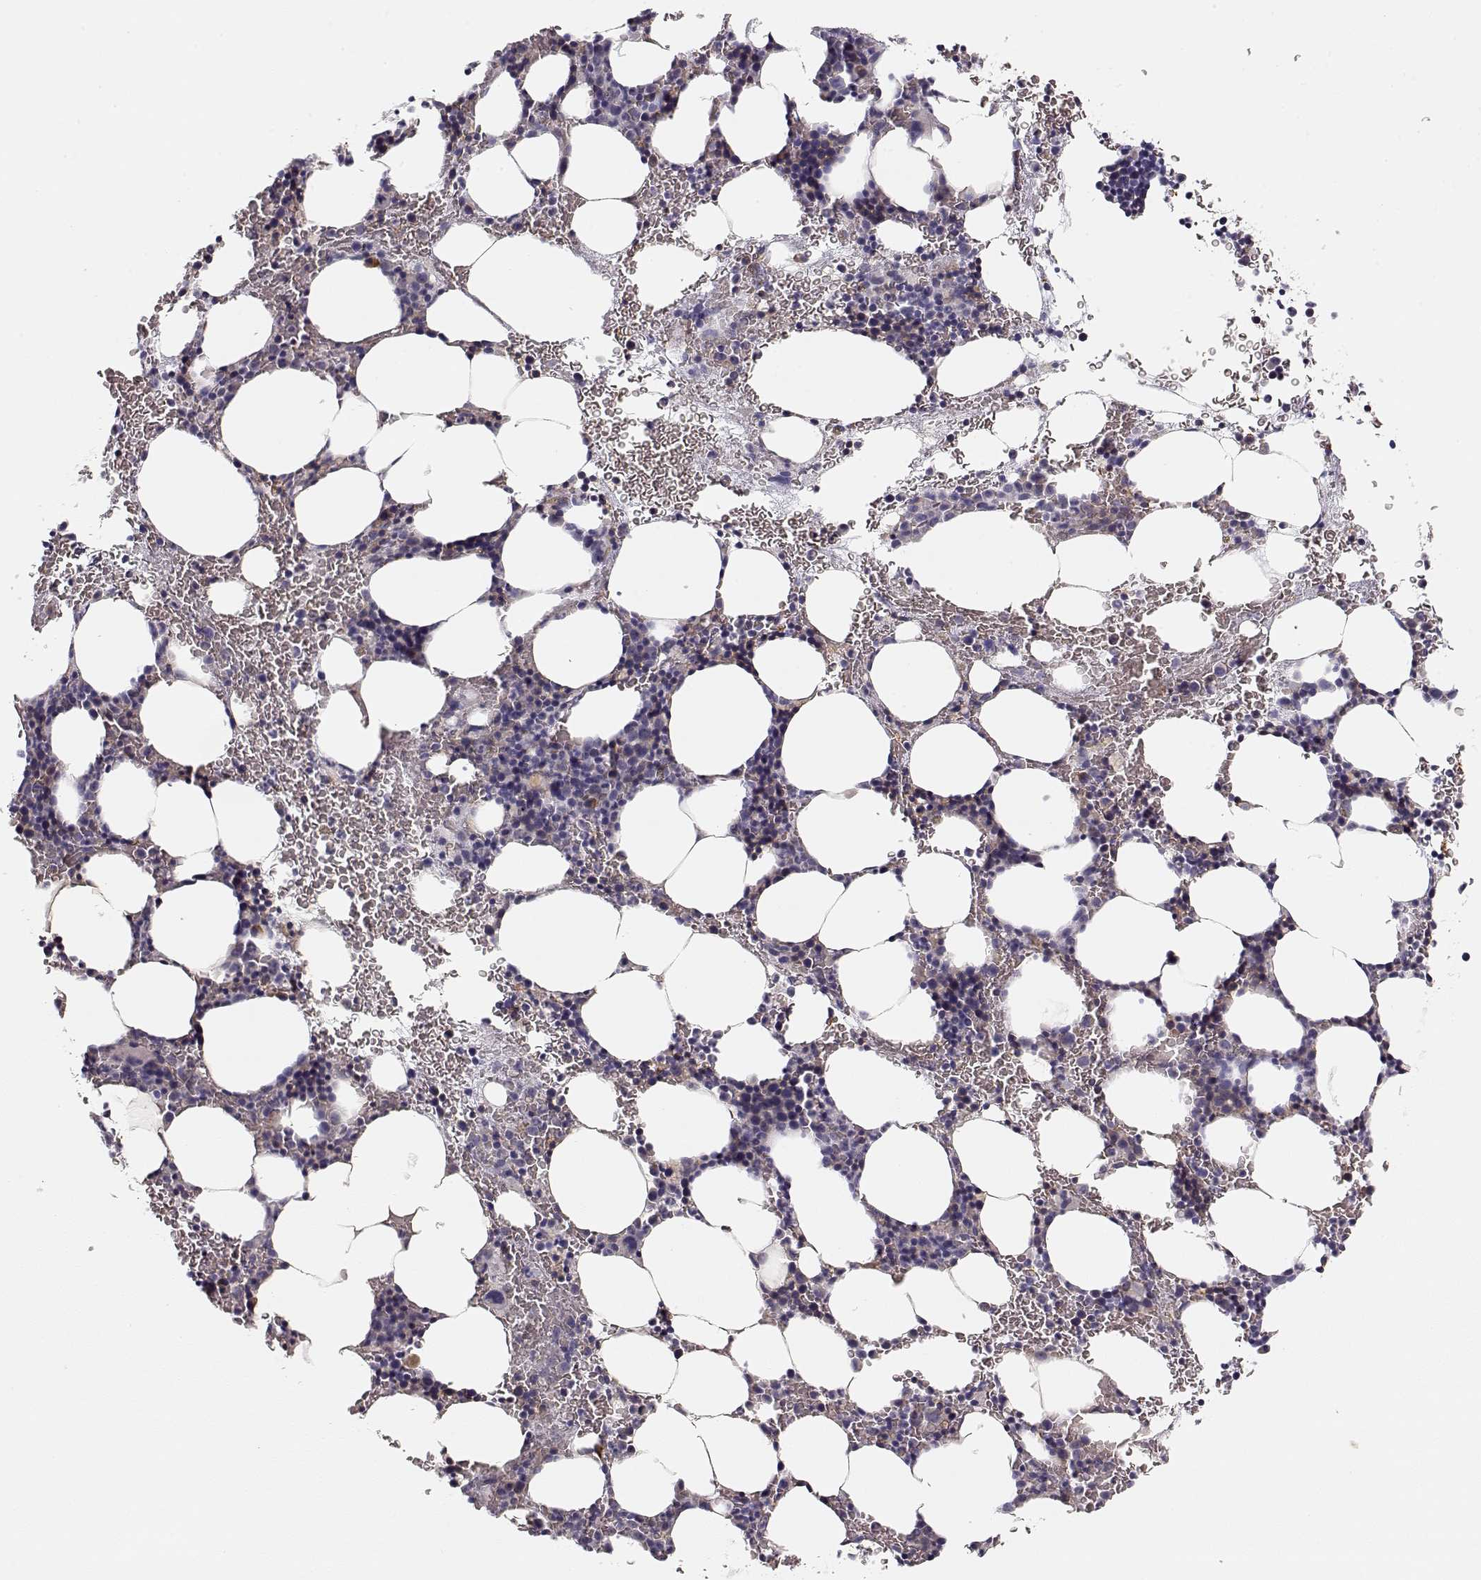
{"staining": {"intensity": "negative", "quantity": "none", "location": "none"}, "tissue": "bone marrow", "cell_type": "Hematopoietic cells", "image_type": "normal", "snomed": [{"axis": "morphology", "description": "Normal tissue, NOS"}, {"axis": "topography", "description": "Bone marrow"}], "caption": "Hematopoietic cells are negative for brown protein staining in unremarkable bone marrow.", "gene": "TTC26", "patient": {"sex": "male", "age": 77}}